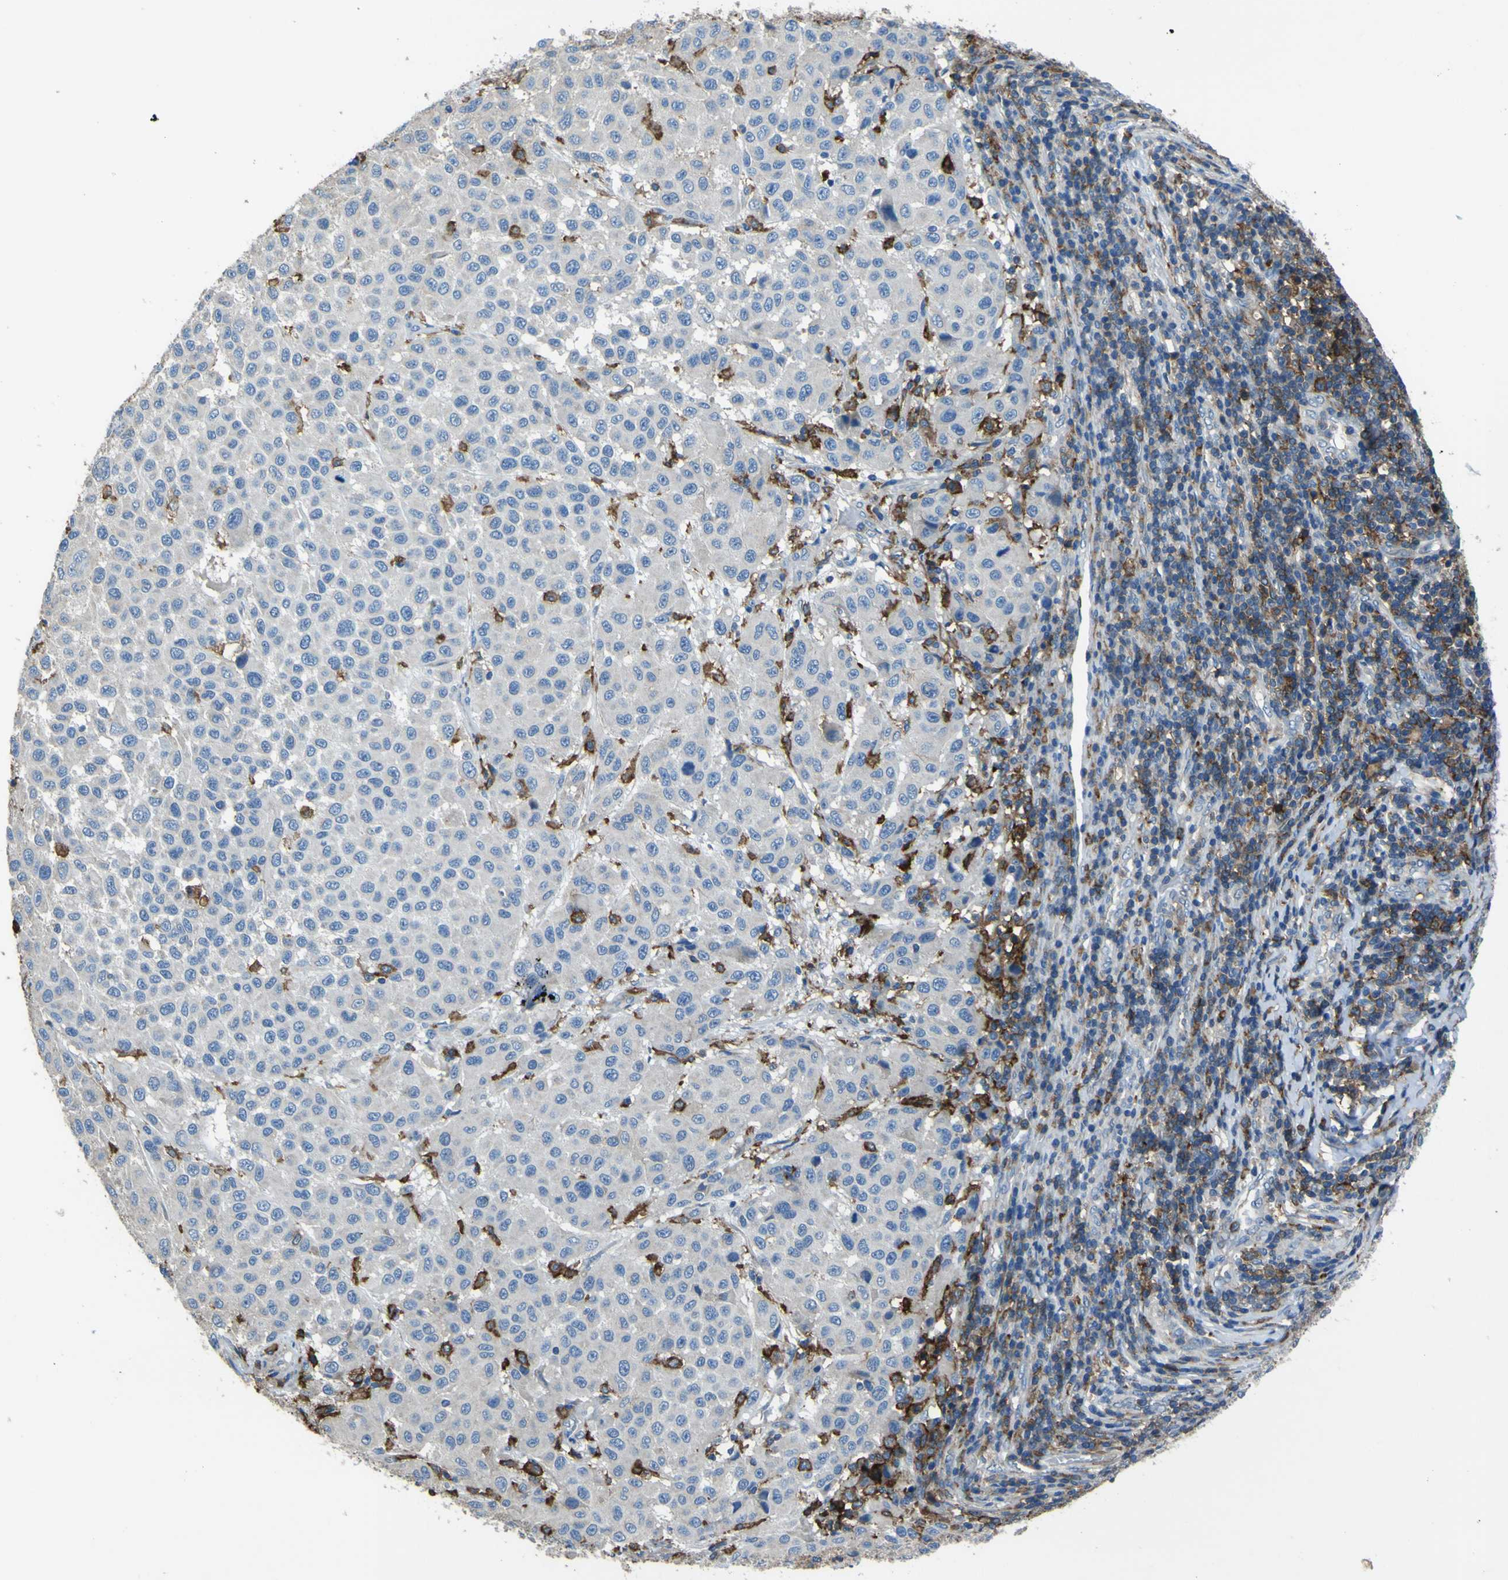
{"staining": {"intensity": "negative", "quantity": "none", "location": "none"}, "tissue": "melanoma", "cell_type": "Tumor cells", "image_type": "cancer", "snomed": [{"axis": "morphology", "description": "Malignant melanoma, Metastatic site"}, {"axis": "topography", "description": "Lymph node"}], "caption": "Micrograph shows no protein expression in tumor cells of melanoma tissue.", "gene": "LAIR1", "patient": {"sex": "male", "age": 61}}